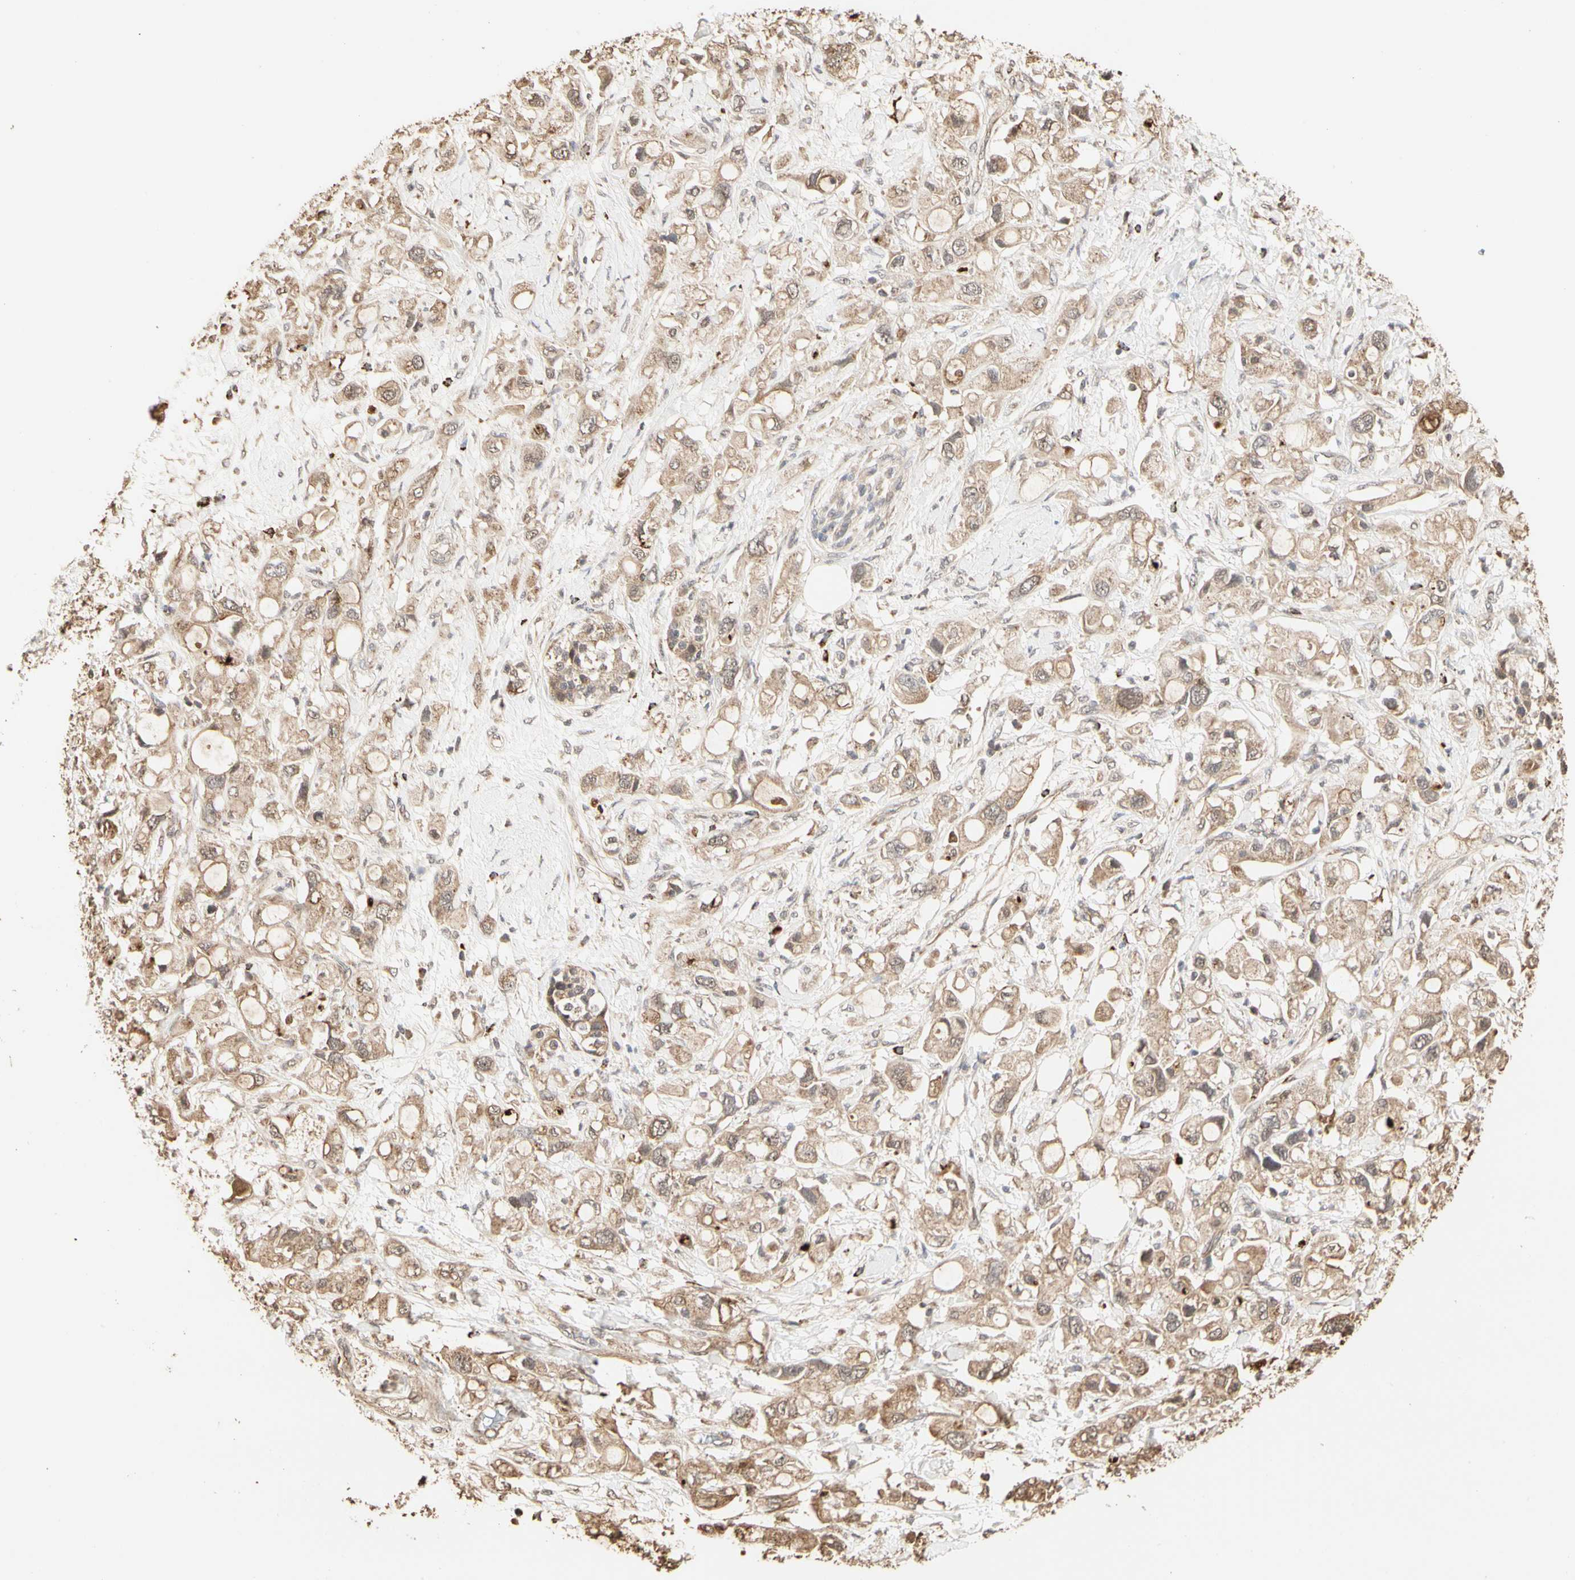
{"staining": {"intensity": "weak", "quantity": ">75%", "location": "cytoplasmic/membranous"}, "tissue": "pancreatic cancer", "cell_type": "Tumor cells", "image_type": "cancer", "snomed": [{"axis": "morphology", "description": "Adenocarcinoma, NOS"}, {"axis": "topography", "description": "Pancreas"}], "caption": "Pancreatic cancer stained with IHC demonstrates weak cytoplasmic/membranous expression in about >75% of tumor cells.", "gene": "TAOK1", "patient": {"sex": "female", "age": 56}}